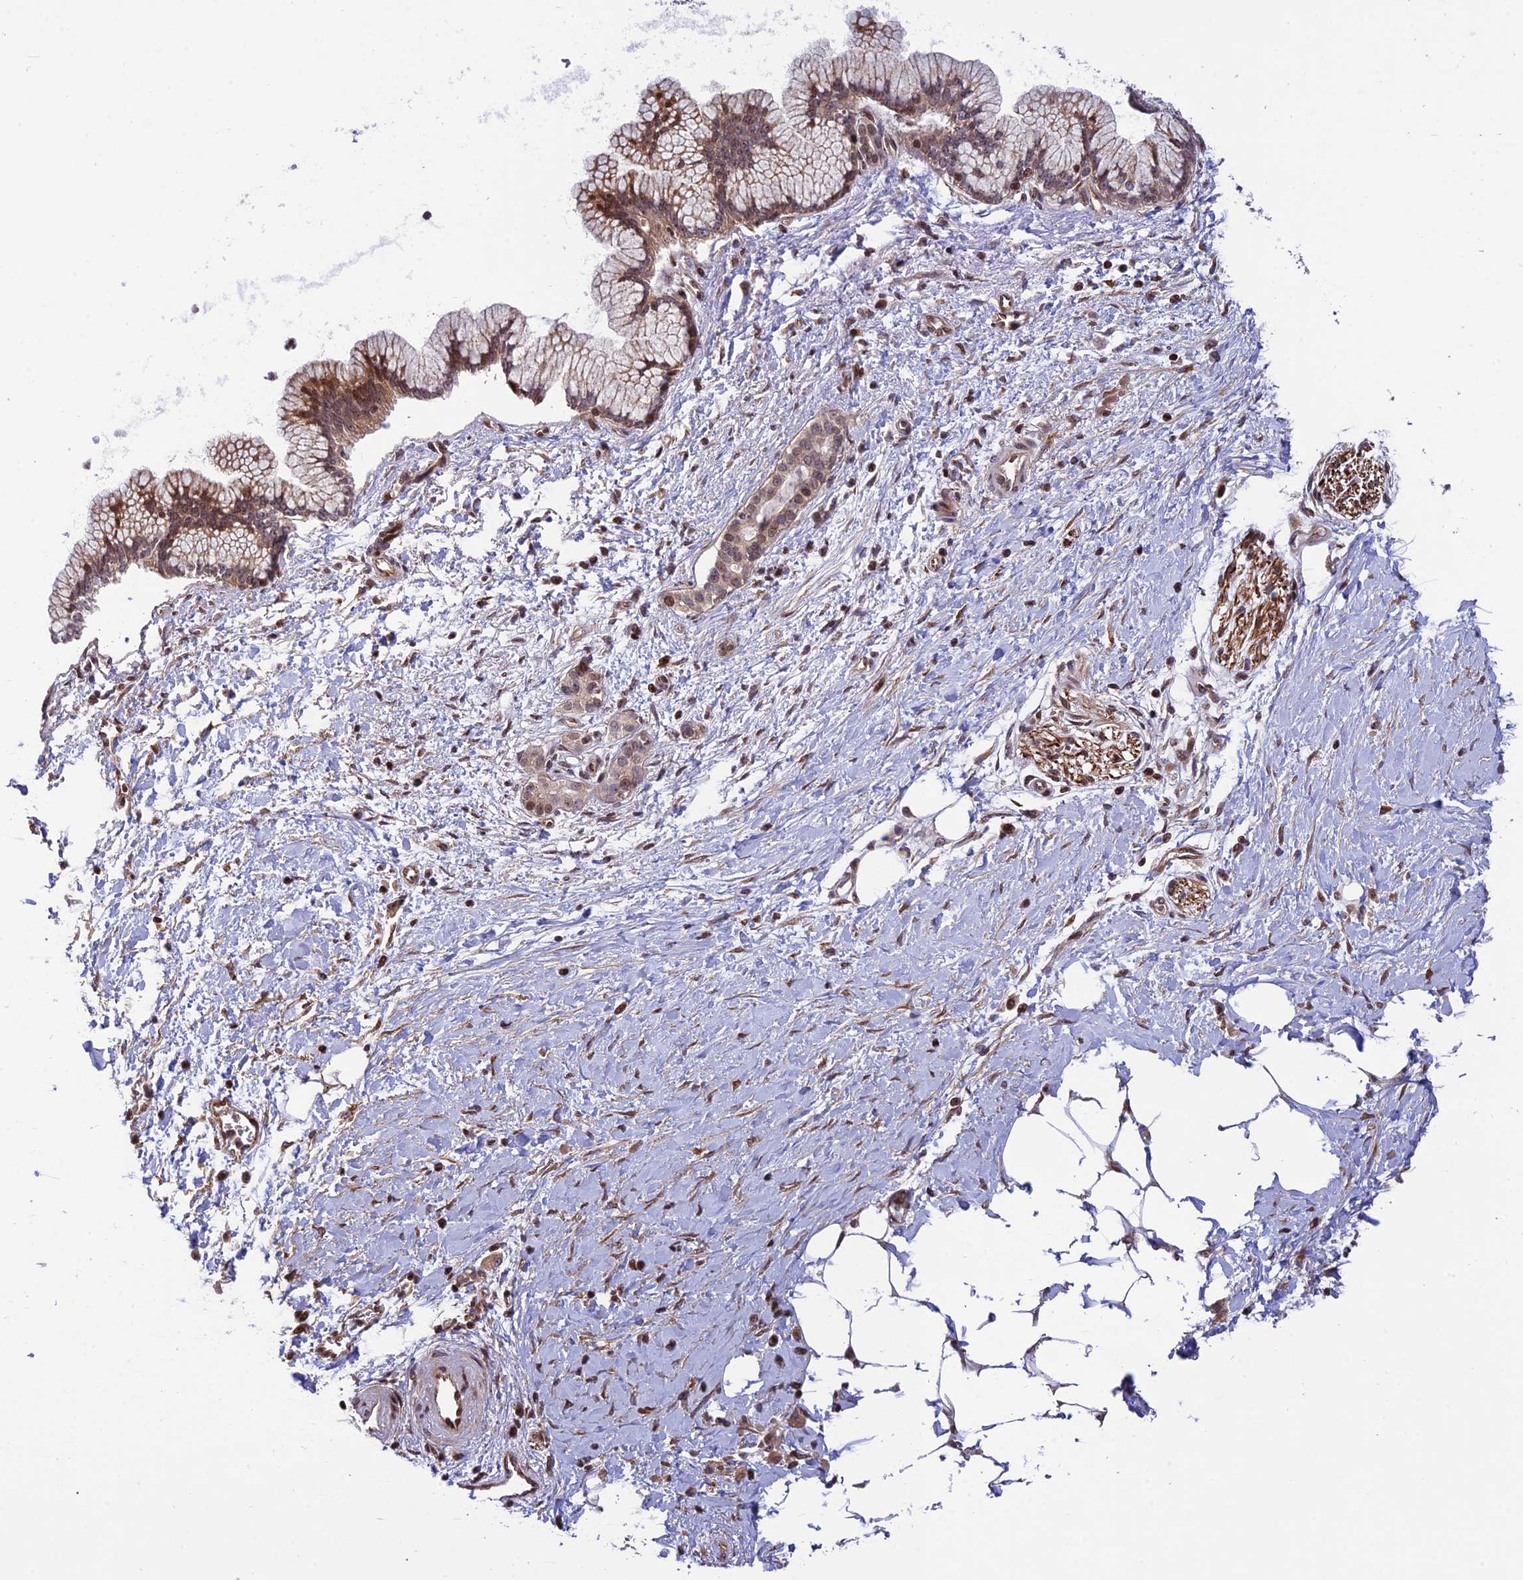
{"staining": {"intensity": "moderate", "quantity": "25%-75%", "location": "cytoplasmic/membranous,nuclear"}, "tissue": "pancreatic cancer", "cell_type": "Tumor cells", "image_type": "cancer", "snomed": [{"axis": "morphology", "description": "Adenocarcinoma, NOS"}, {"axis": "topography", "description": "Pancreas"}], "caption": "Approximately 25%-75% of tumor cells in human pancreatic adenocarcinoma demonstrate moderate cytoplasmic/membranous and nuclear protein positivity as visualized by brown immunohistochemical staining.", "gene": "SMIM7", "patient": {"sex": "male", "age": 58}}